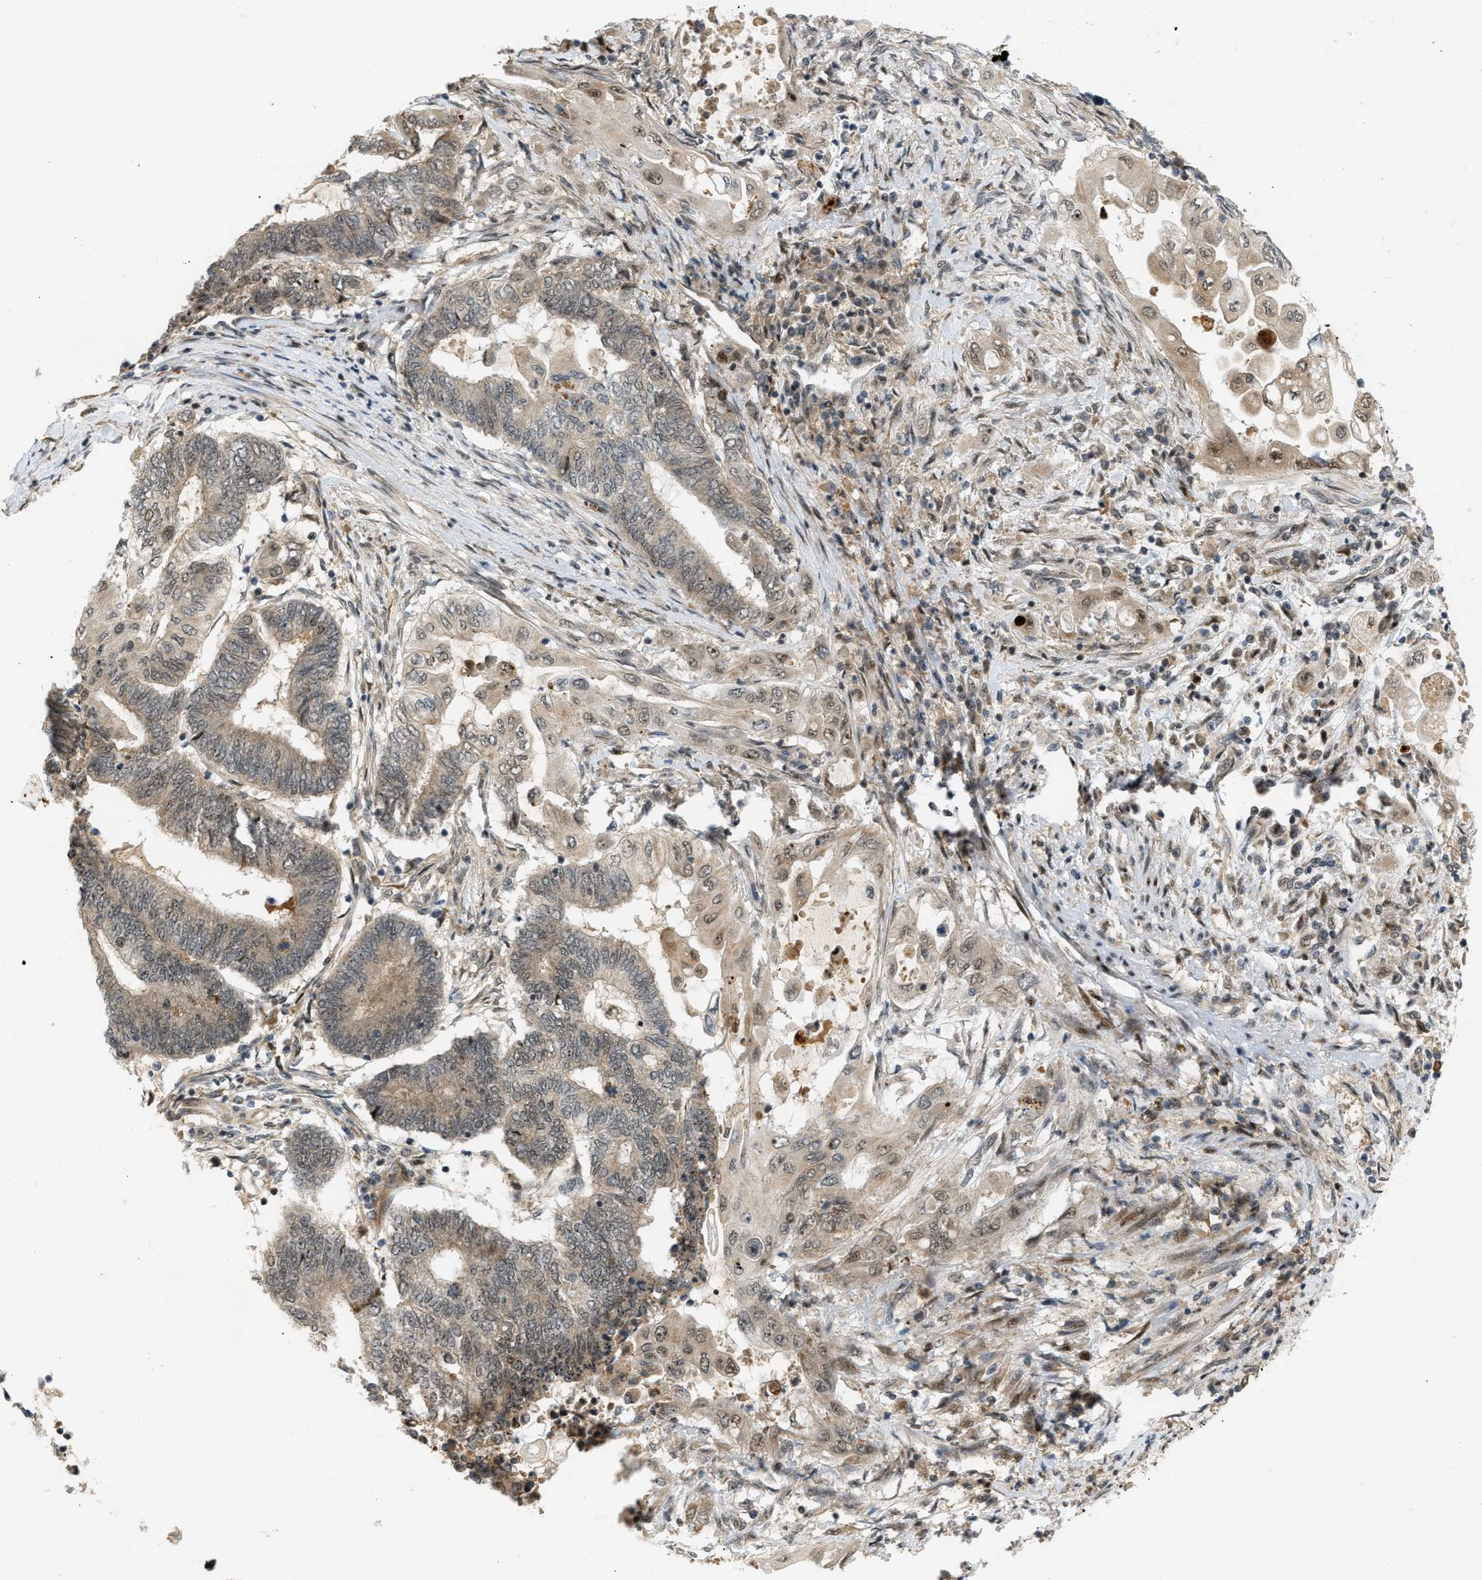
{"staining": {"intensity": "weak", "quantity": ">75%", "location": "cytoplasmic/membranous"}, "tissue": "endometrial cancer", "cell_type": "Tumor cells", "image_type": "cancer", "snomed": [{"axis": "morphology", "description": "Adenocarcinoma, NOS"}, {"axis": "topography", "description": "Uterus"}, {"axis": "topography", "description": "Endometrium"}], "caption": "Immunohistochemistry of human adenocarcinoma (endometrial) displays low levels of weak cytoplasmic/membranous positivity in about >75% of tumor cells. (DAB IHC, brown staining for protein, blue staining for nuclei).", "gene": "BAG1", "patient": {"sex": "female", "age": 70}}